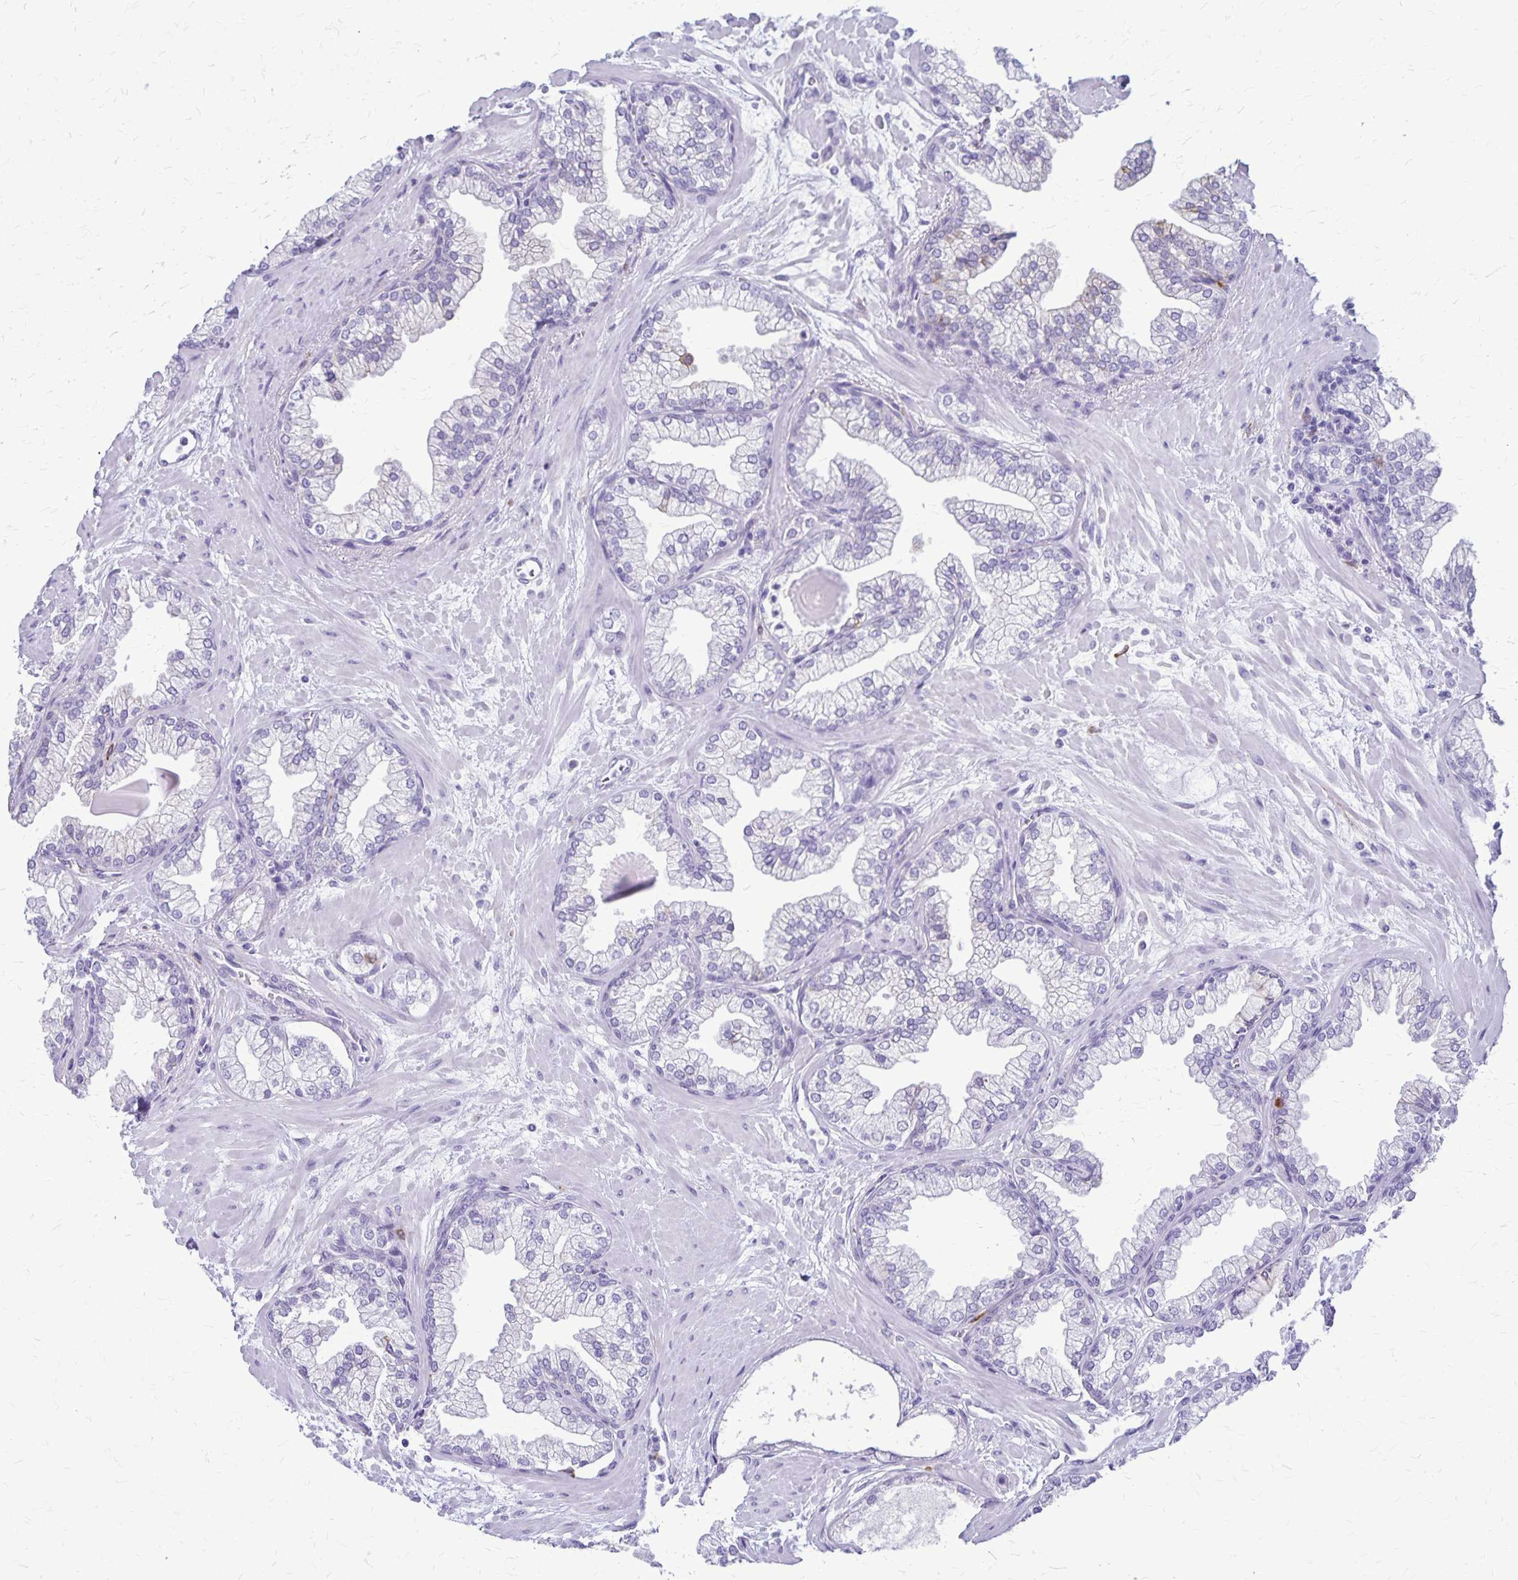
{"staining": {"intensity": "moderate", "quantity": "<25%", "location": "cytoplasmic/membranous"}, "tissue": "prostate", "cell_type": "Glandular cells", "image_type": "normal", "snomed": [{"axis": "morphology", "description": "Normal tissue, NOS"}, {"axis": "topography", "description": "Prostate"}, {"axis": "topography", "description": "Peripheral nerve tissue"}], "caption": "DAB (3,3'-diaminobenzidine) immunohistochemical staining of normal prostate reveals moderate cytoplasmic/membranous protein positivity in approximately <25% of glandular cells.", "gene": "RTN1", "patient": {"sex": "male", "age": 61}}